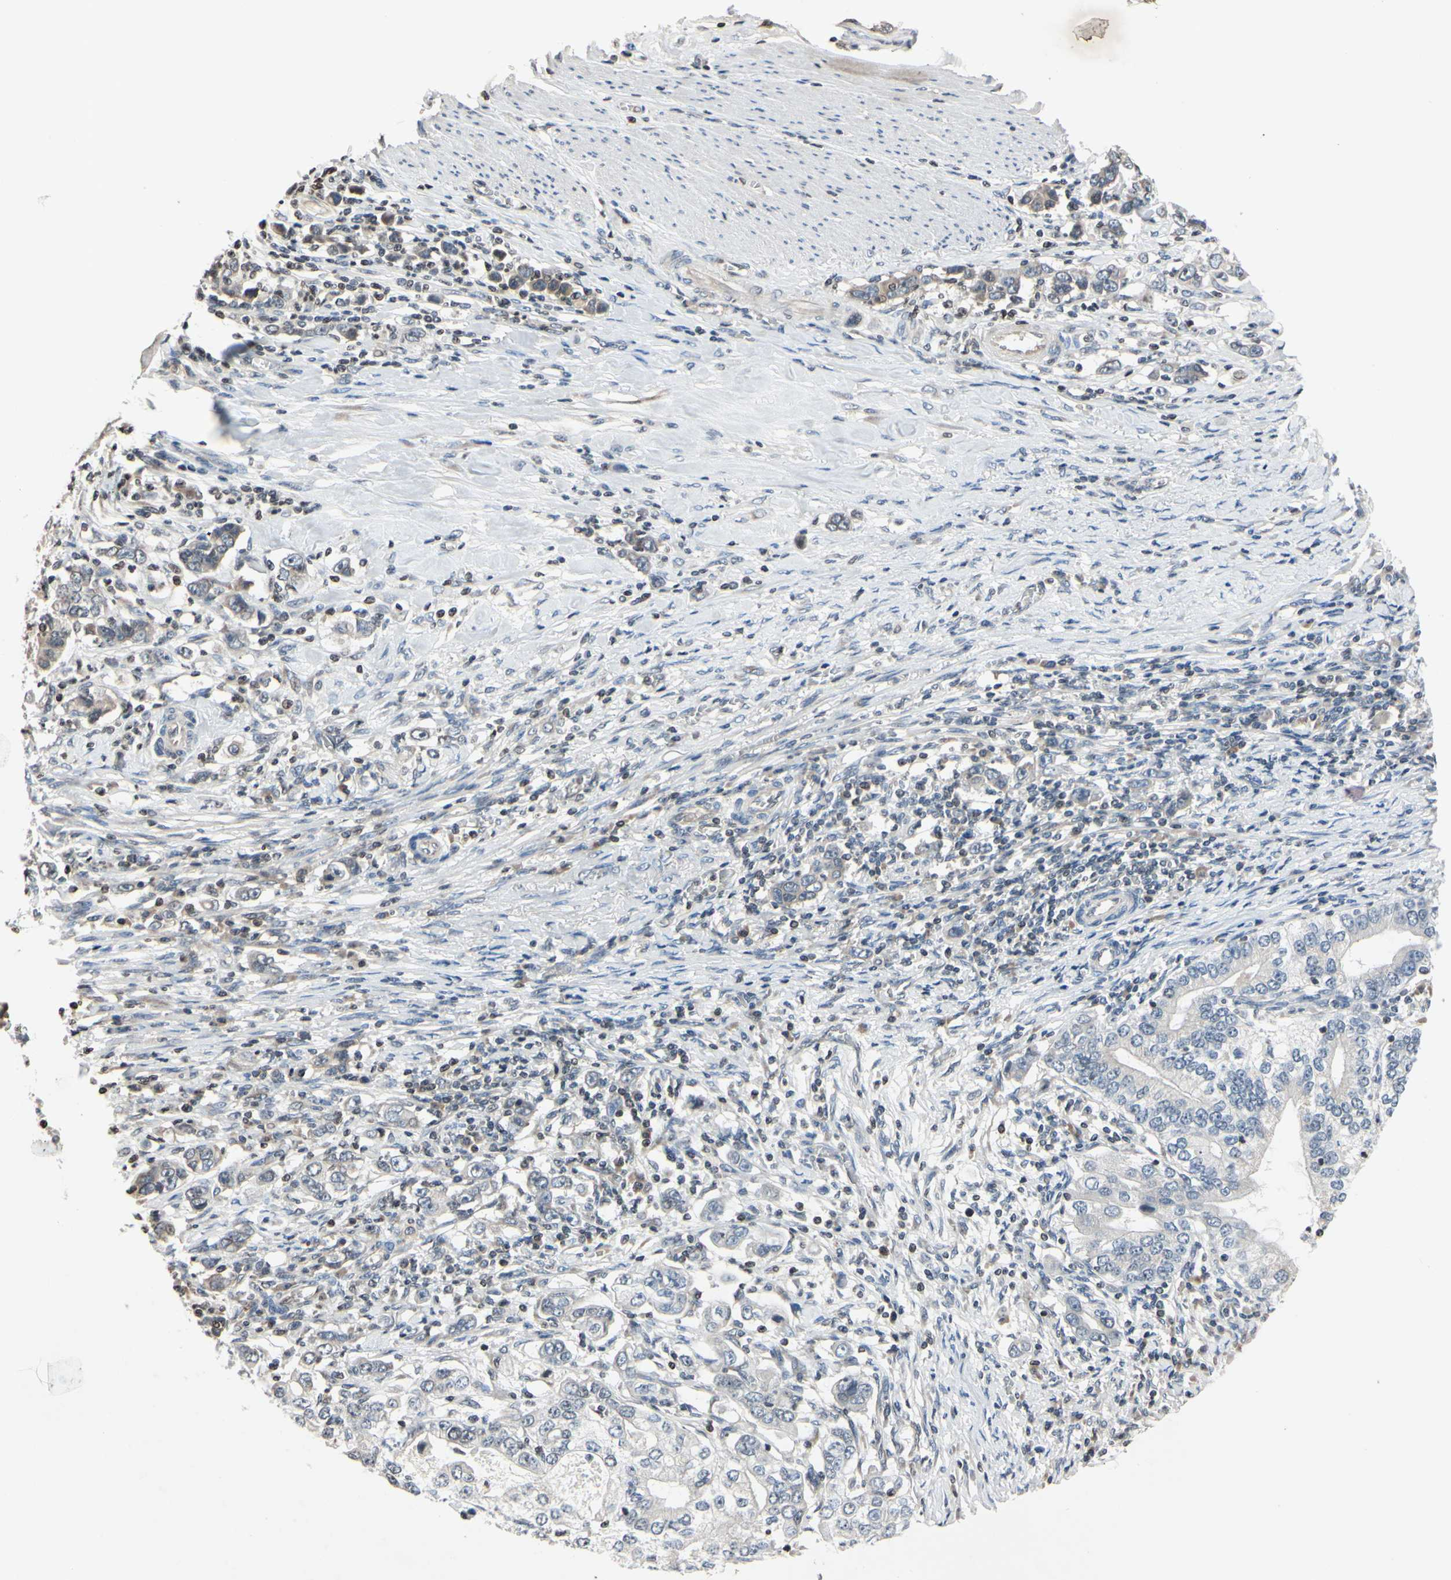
{"staining": {"intensity": "negative", "quantity": "none", "location": "none"}, "tissue": "stomach cancer", "cell_type": "Tumor cells", "image_type": "cancer", "snomed": [{"axis": "morphology", "description": "Adenocarcinoma, NOS"}, {"axis": "topography", "description": "Stomach, lower"}], "caption": "This is an immunohistochemistry (IHC) micrograph of human stomach cancer (adenocarcinoma). There is no expression in tumor cells.", "gene": "ARG1", "patient": {"sex": "female", "age": 72}}